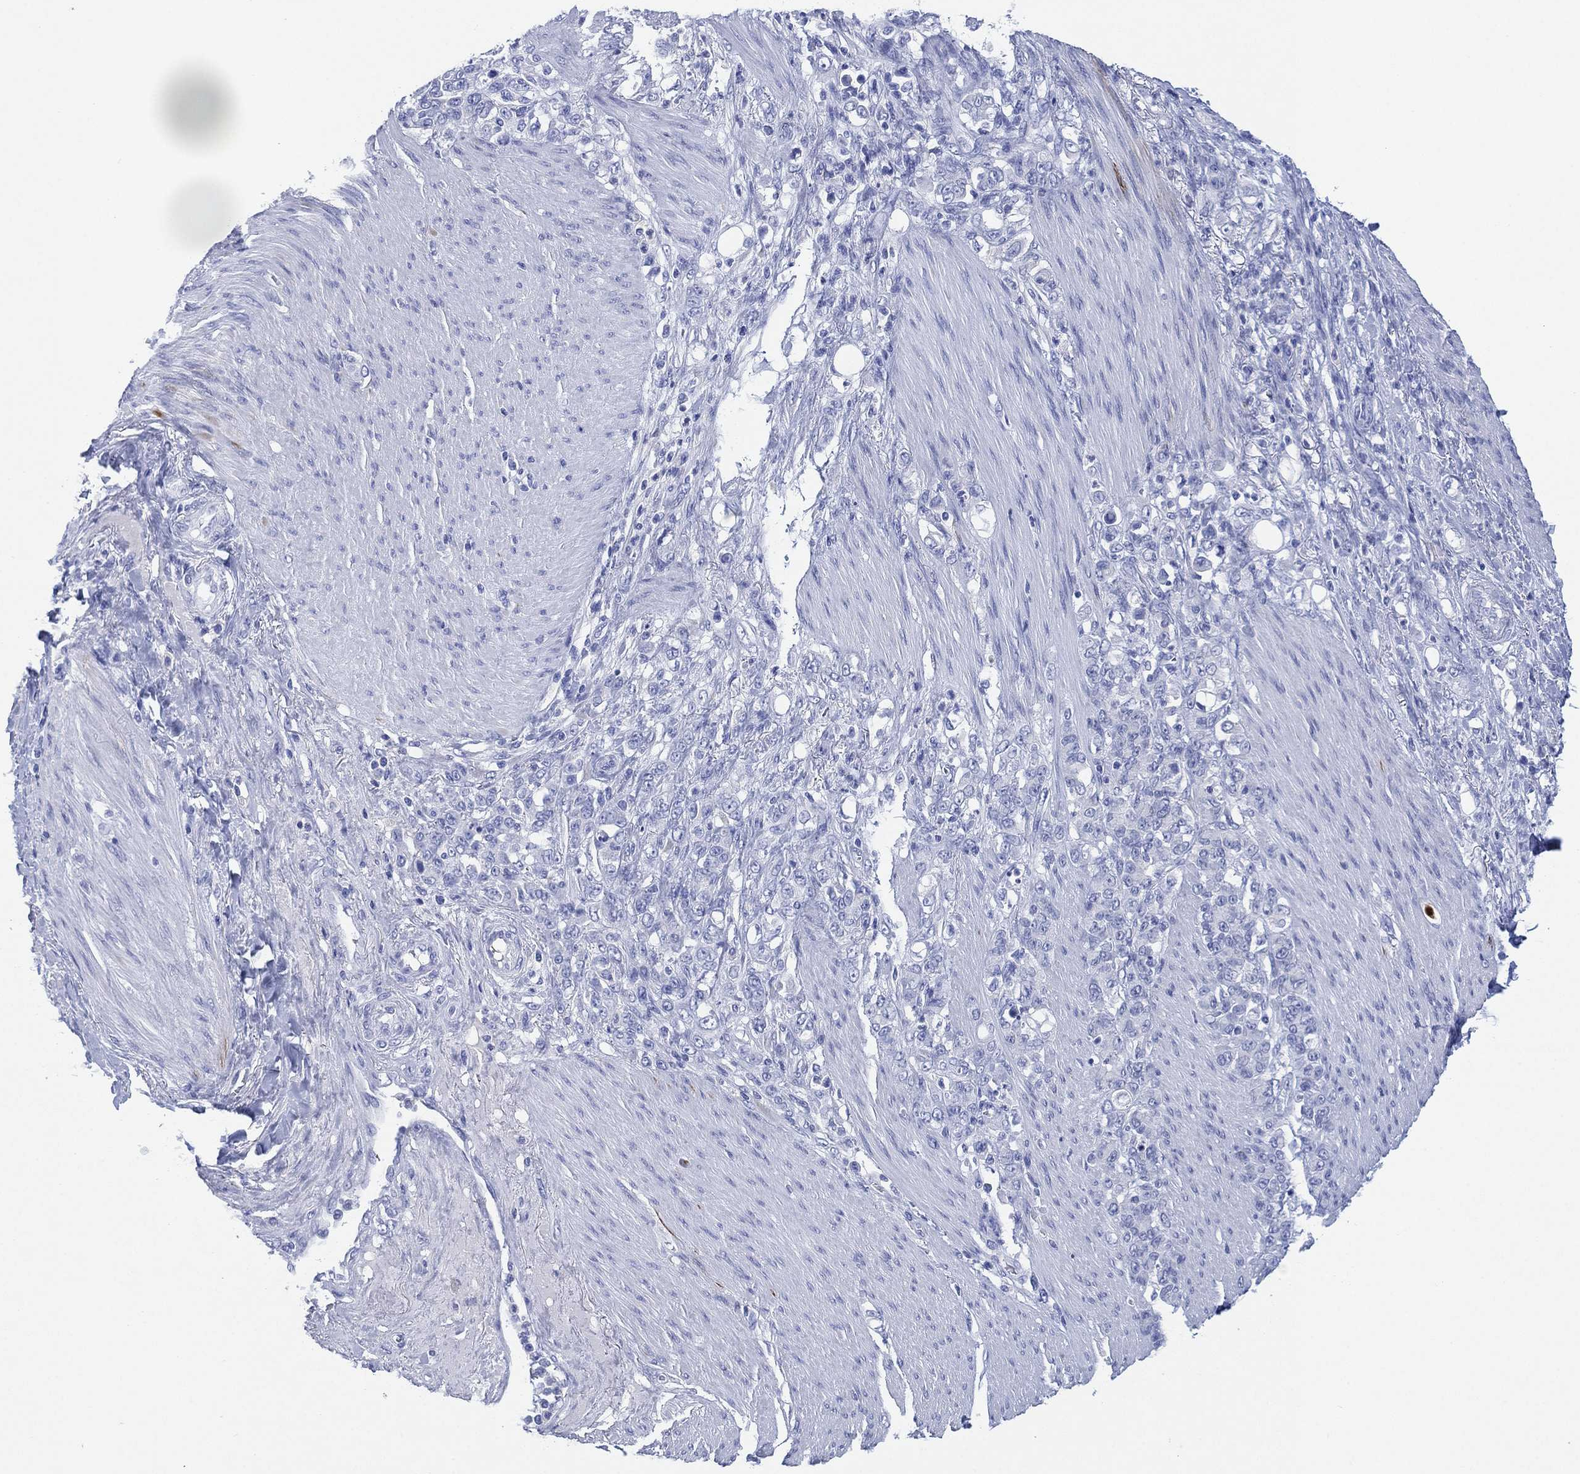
{"staining": {"intensity": "negative", "quantity": "none", "location": "none"}, "tissue": "stomach cancer", "cell_type": "Tumor cells", "image_type": "cancer", "snomed": [{"axis": "morphology", "description": "Adenocarcinoma, NOS"}, {"axis": "topography", "description": "Stomach"}], "caption": "Tumor cells are negative for protein expression in human stomach adenocarcinoma.", "gene": "SLC9C2", "patient": {"sex": "female", "age": 79}}